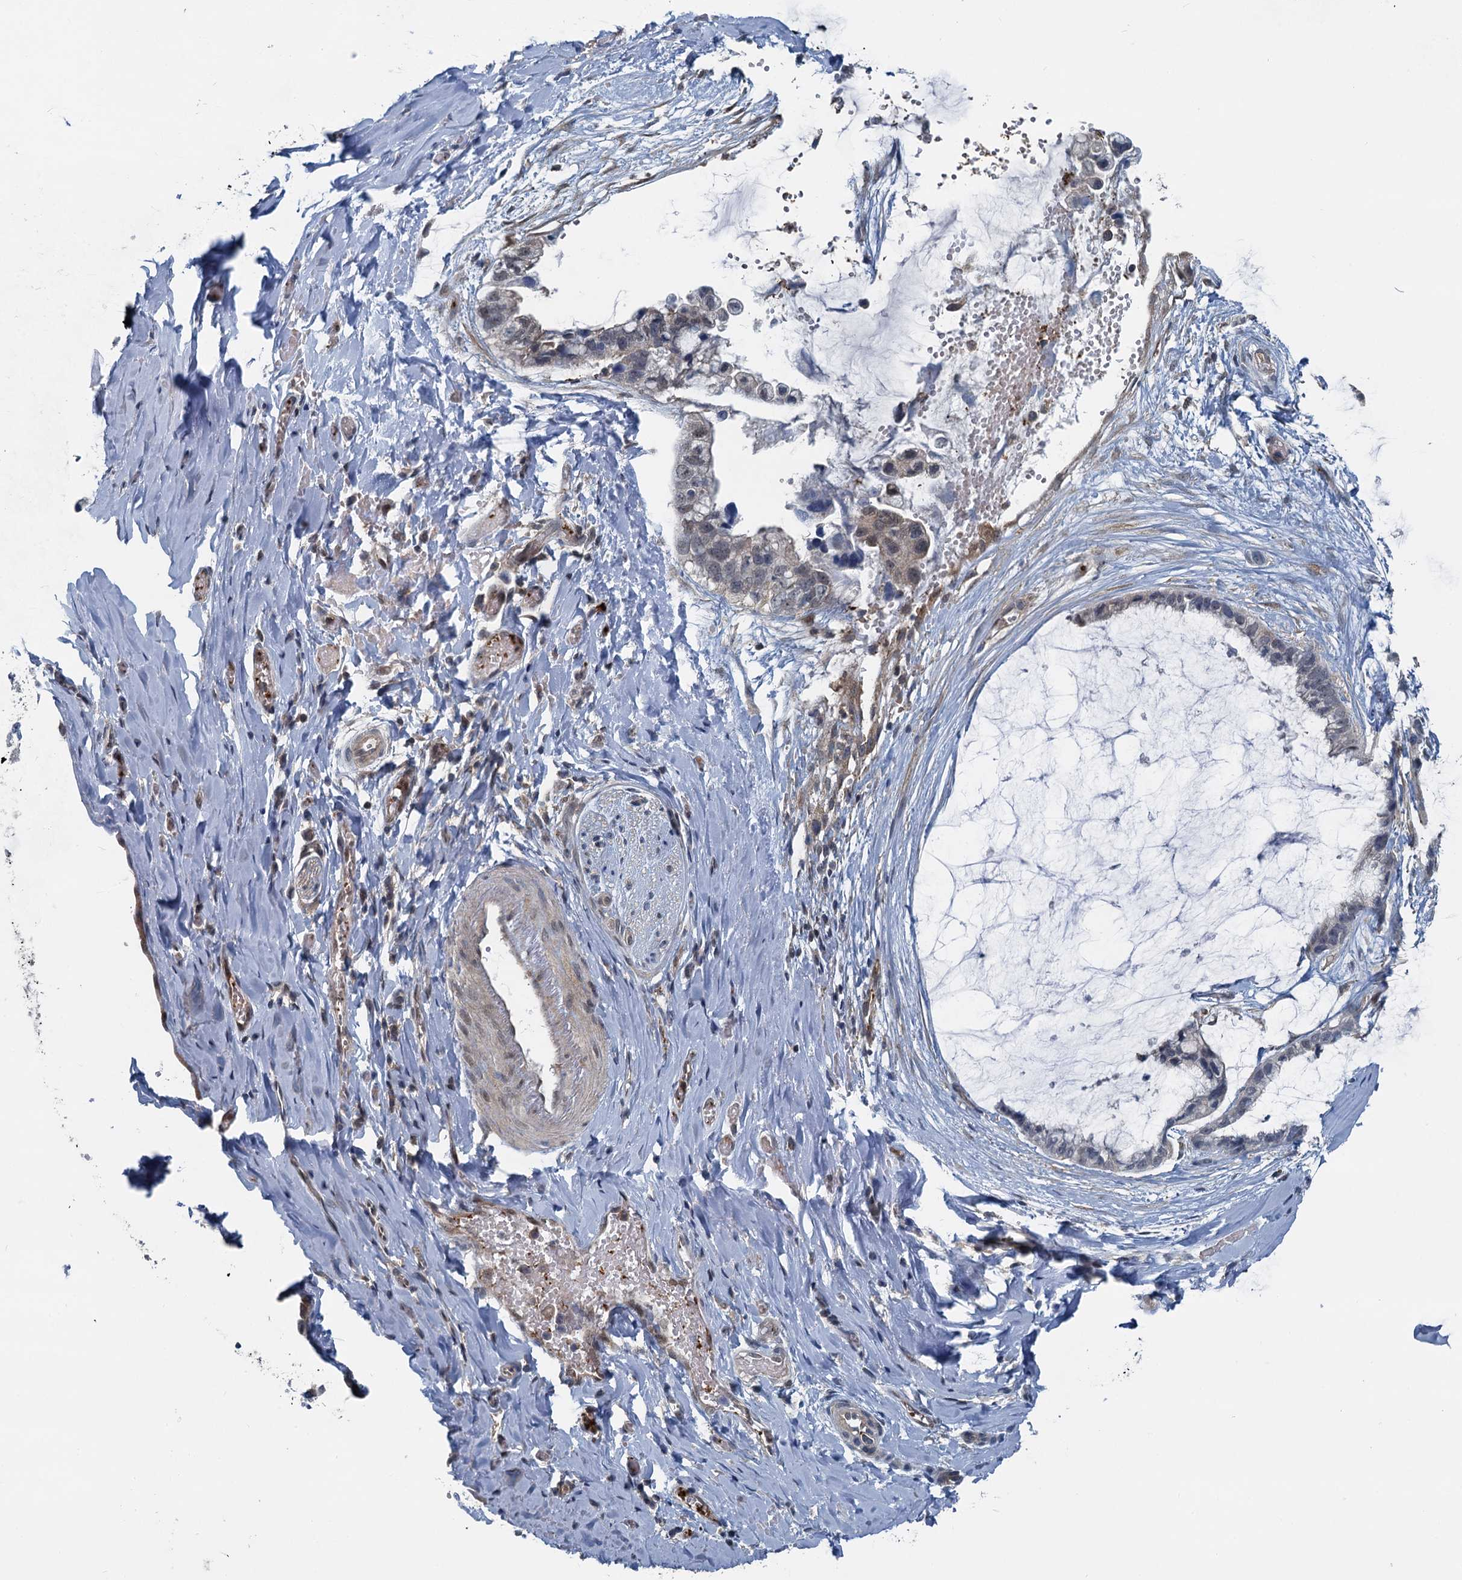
{"staining": {"intensity": "negative", "quantity": "none", "location": "none"}, "tissue": "ovarian cancer", "cell_type": "Tumor cells", "image_type": "cancer", "snomed": [{"axis": "morphology", "description": "Cystadenocarcinoma, mucinous, NOS"}, {"axis": "topography", "description": "Ovary"}], "caption": "Tumor cells show no significant protein positivity in ovarian mucinous cystadenocarcinoma. The staining is performed using DAB (3,3'-diaminobenzidine) brown chromogen with nuclei counter-stained in using hematoxylin.", "gene": "GCLM", "patient": {"sex": "female", "age": 39}}